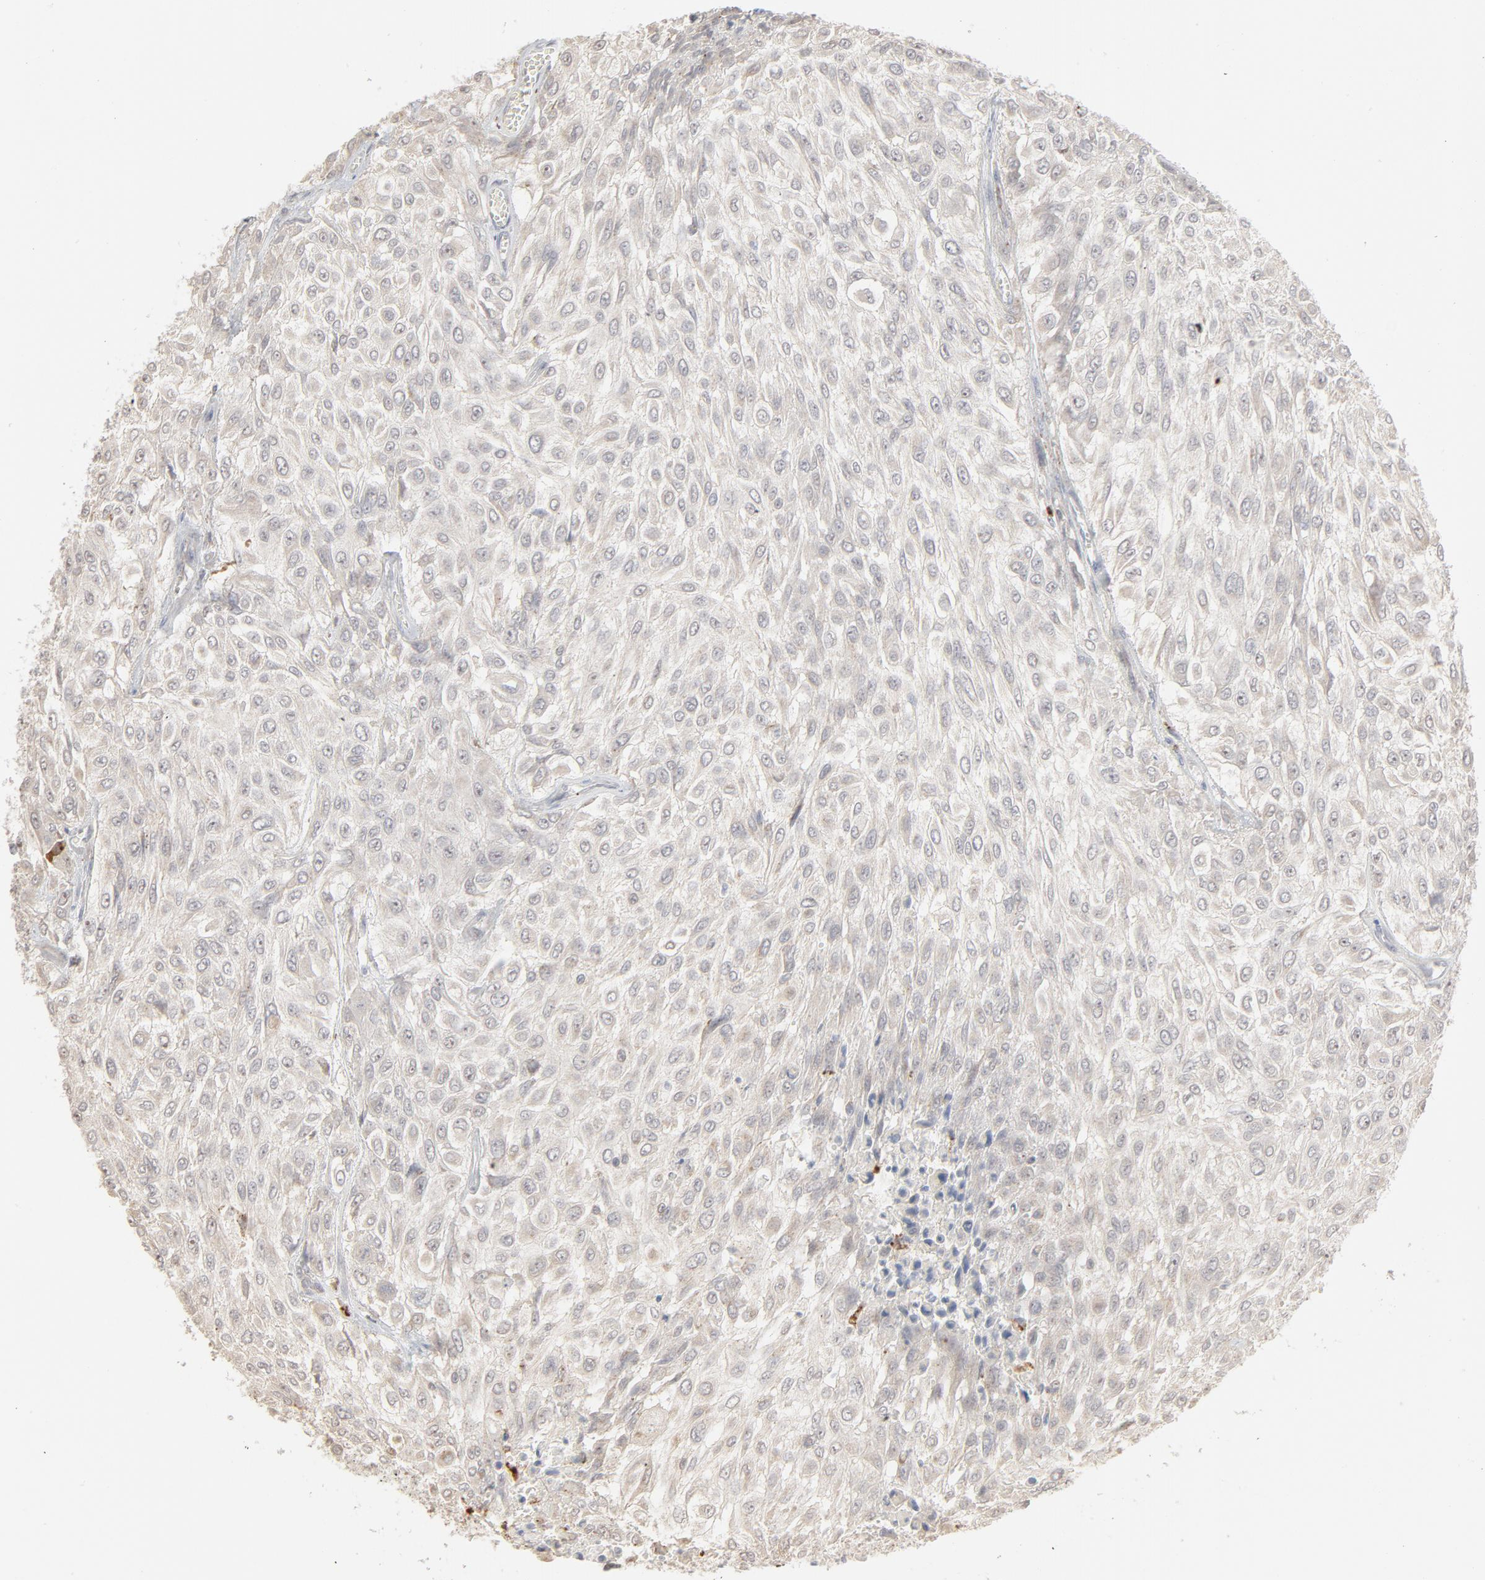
{"staining": {"intensity": "negative", "quantity": "none", "location": "none"}, "tissue": "urothelial cancer", "cell_type": "Tumor cells", "image_type": "cancer", "snomed": [{"axis": "morphology", "description": "Urothelial carcinoma, High grade"}, {"axis": "topography", "description": "Urinary bladder"}], "caption": "The photomicrograph demonstrates no significant positivity in tumor cells of urothelial carcinoma (high-grade). Nuclei are stained in blue.", "gene": "POMT2", "patient": {"sex": "male", "age": 57}}